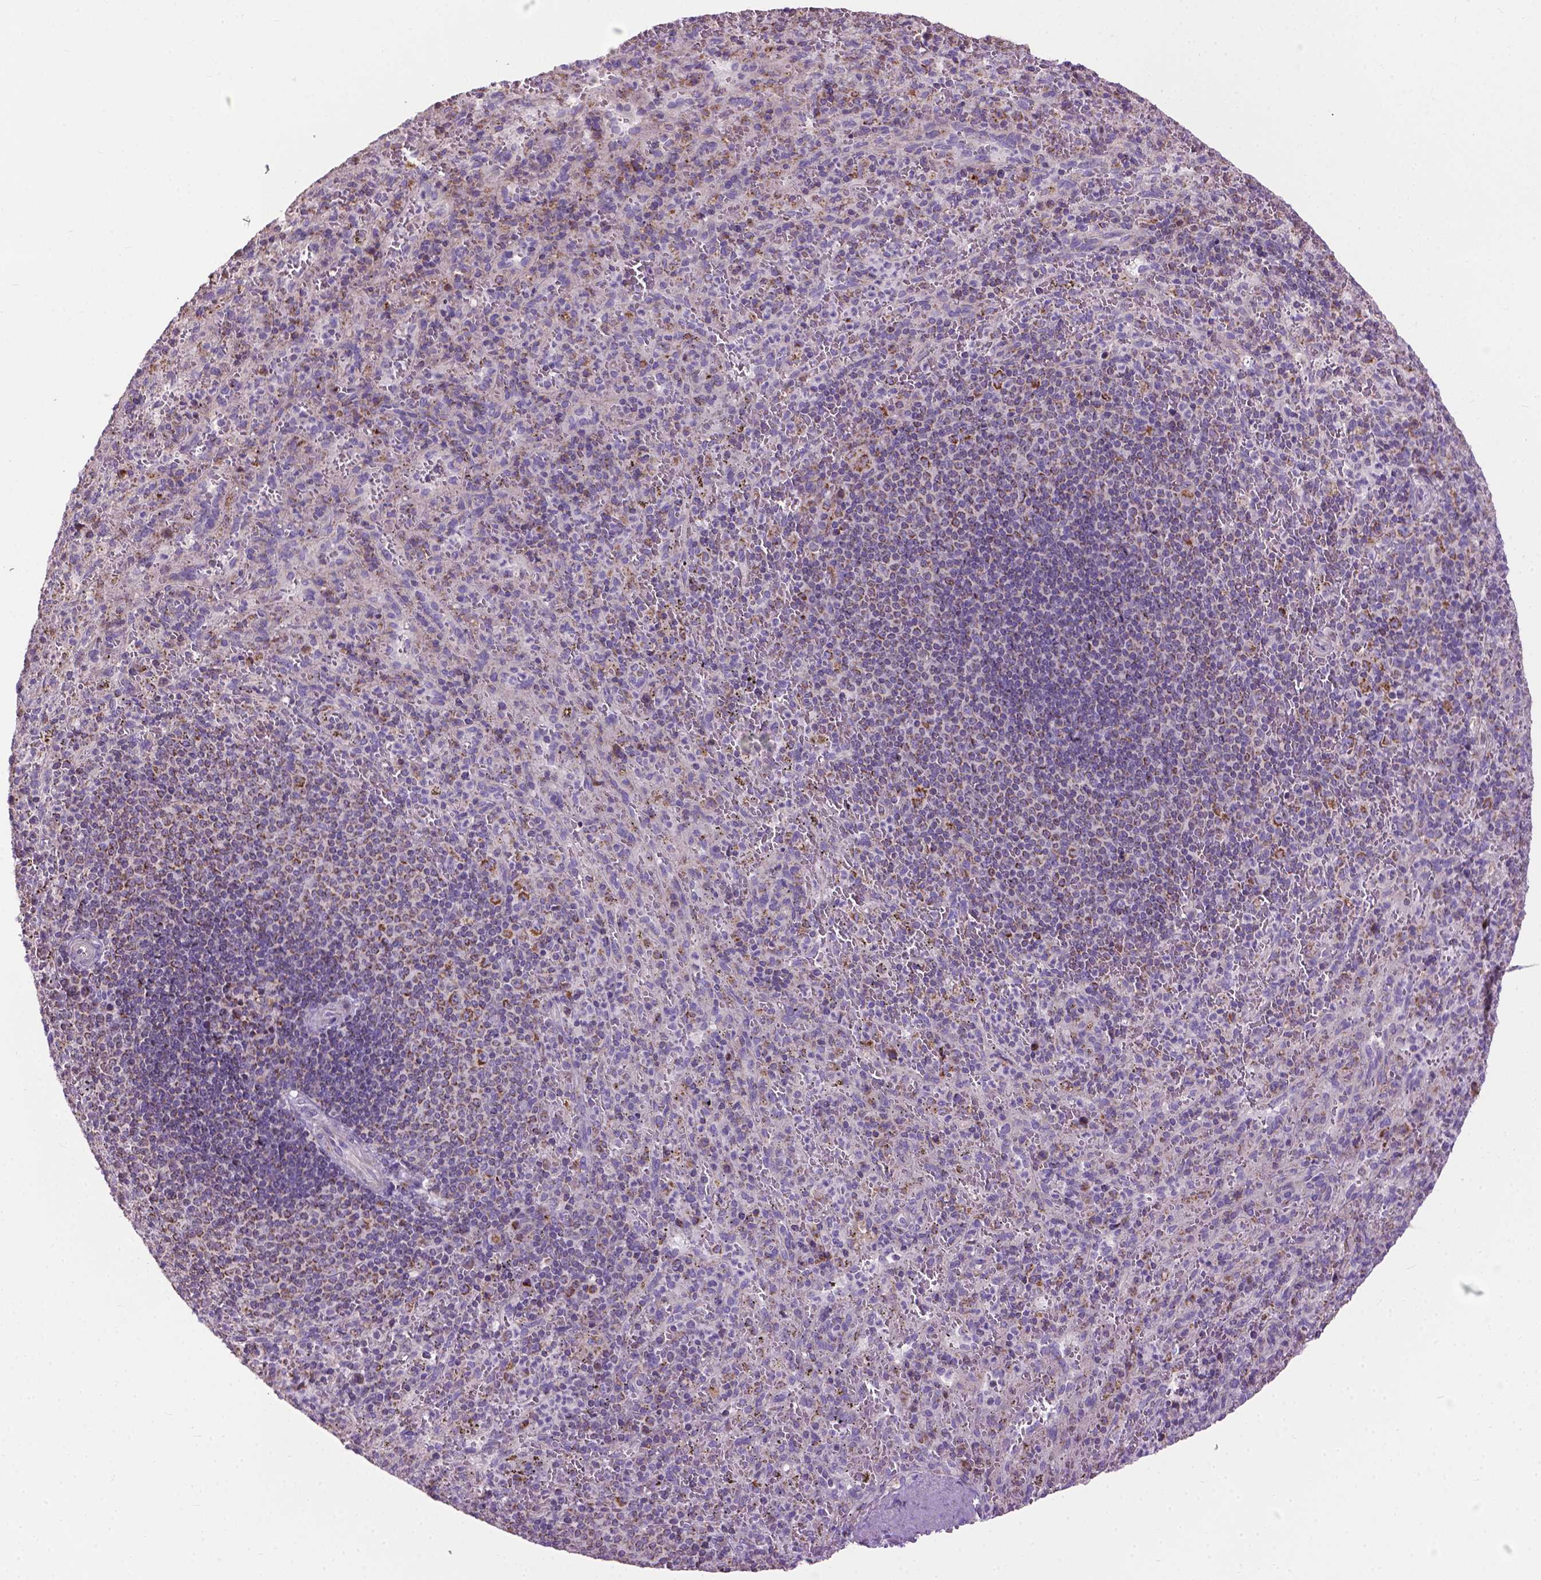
{"staining": {"intensity": "moderate", "quantity": "<25%", "location": "cytoplasmic/membranous"}, "tissue": "spleen", "cell_type": "Cells in red pulp", "image_type": "normal", "snomed": [{"axis": "morphology", "description": "Normal tissue, NOS"}, {"axis": "topography", "description": "Spleen"}], "caption": "The micrograph demonstrates immunohistochemical staining of normal spleen. There is moderate cytoplasmic/membranous positivity is seen in approximately <25% of cells in red pulp.", "gene": "VDAC1", "patient": {"sex": "male", "age": 57}}